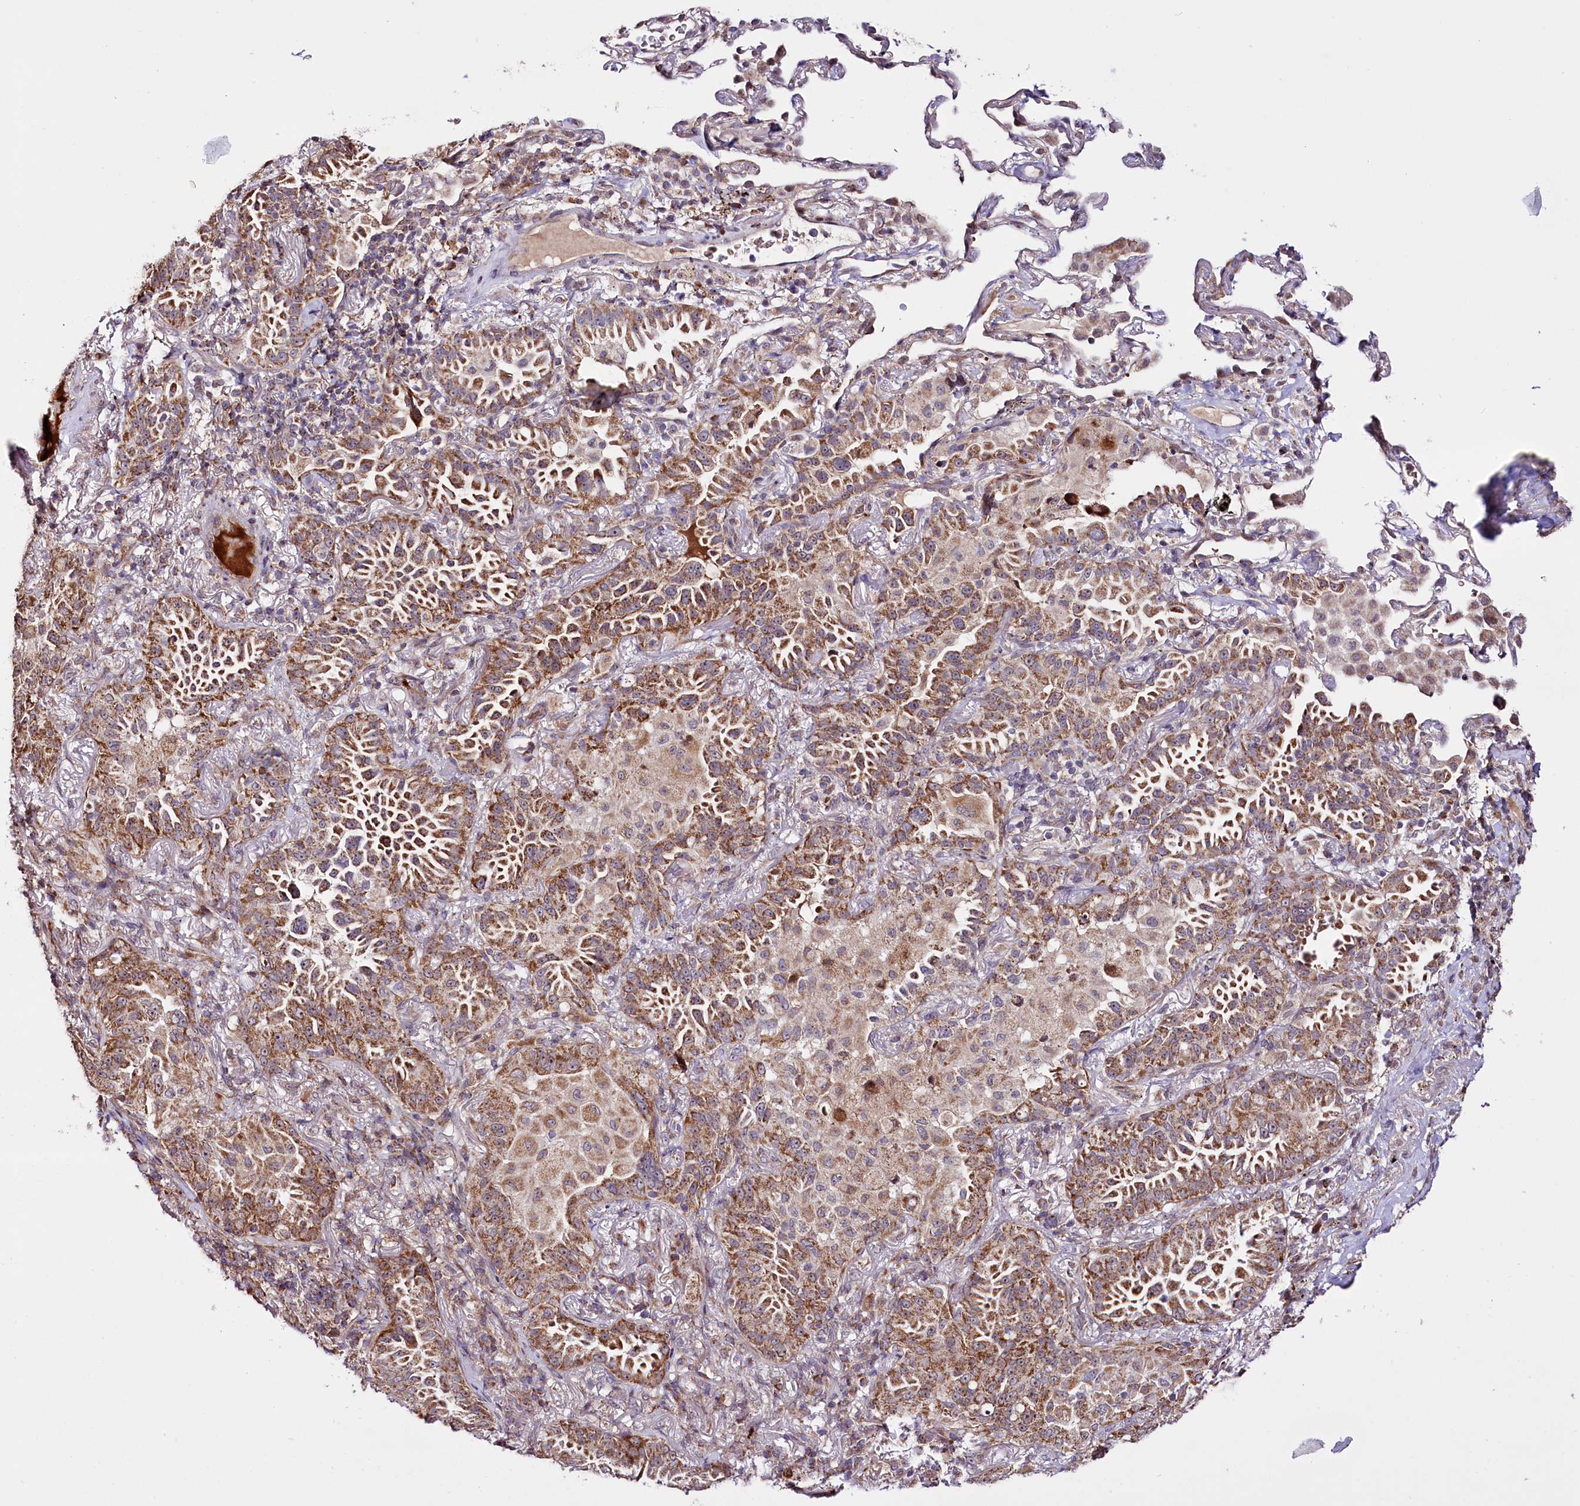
{"staining": {"intensity": "moderate", "quantity": ">75%", "location": "cytoplasmic/membranous"}, "tissue": "lung cancer", "cell_type": "Tumor cells", "image_type": "cancer", "snomed": [{"axis": "morphology", "description": "Adenocarcinoma, NOS"}, {"axis": "topography", "description": "Lung"}], "caption": "The histopathology image demonstrates a brown stain indicating the presence of a protein in the cytoplasmic/membranous of tumor cells in lung cancer (adenocarcinoma). The staining was performed using DAB (3,3'-diaminobenzidine), with brown indicating positive protein expression. Nuclei are stained blue with hematoxylin.", "gene": "ST7", "patient": {"sex": "female", "age": 69}}